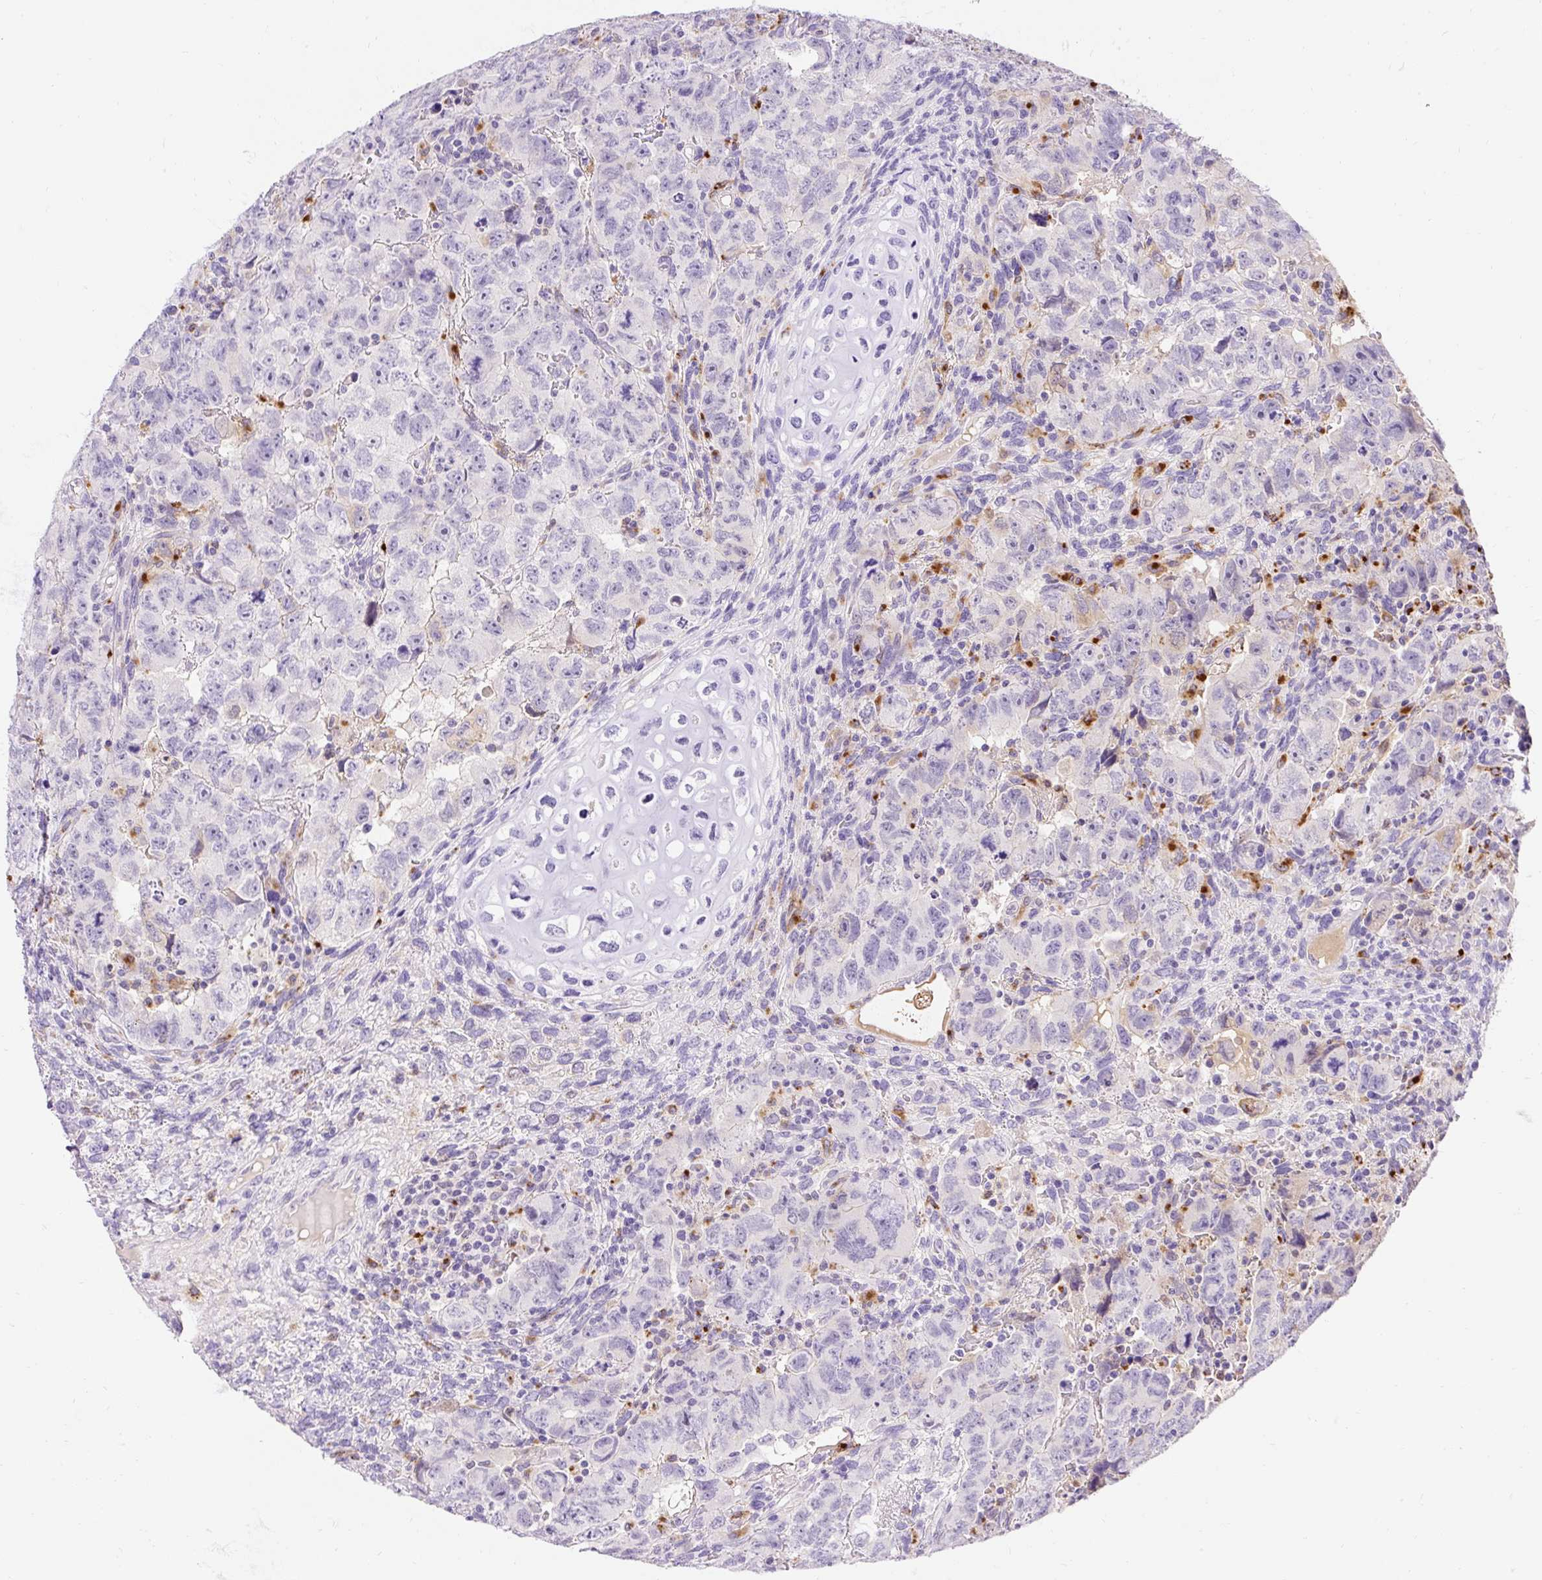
{"staining": {"intensity": "negative", "quantity": "none", "location": "none"}, "tissue": "testis cancer", "cell_type": "Tumor cells", "image_type": "cancer", "snomed": [{"axis": "morphology", "description": "Carcinoma, Embryonal, NOS"}, {"axis": "topography", "description": "Testis"}], "caption": "Immunohistochemistry (IHC) histopathology image of neoplastic tissue: testis cancer (embryonal carcinoma) stained with DAB (3,3'-diaminobenzidine) displays no significant protein expression in tumor cells. Brightfield microscopy of immunohistochemistry stained with DAB (3,3'-diaminobenzidine) (brown) and hematoxylin (blue), captured at high magnification.", "gene": "TMEM150C", "patient": {"sex": "male", "age": 24}}